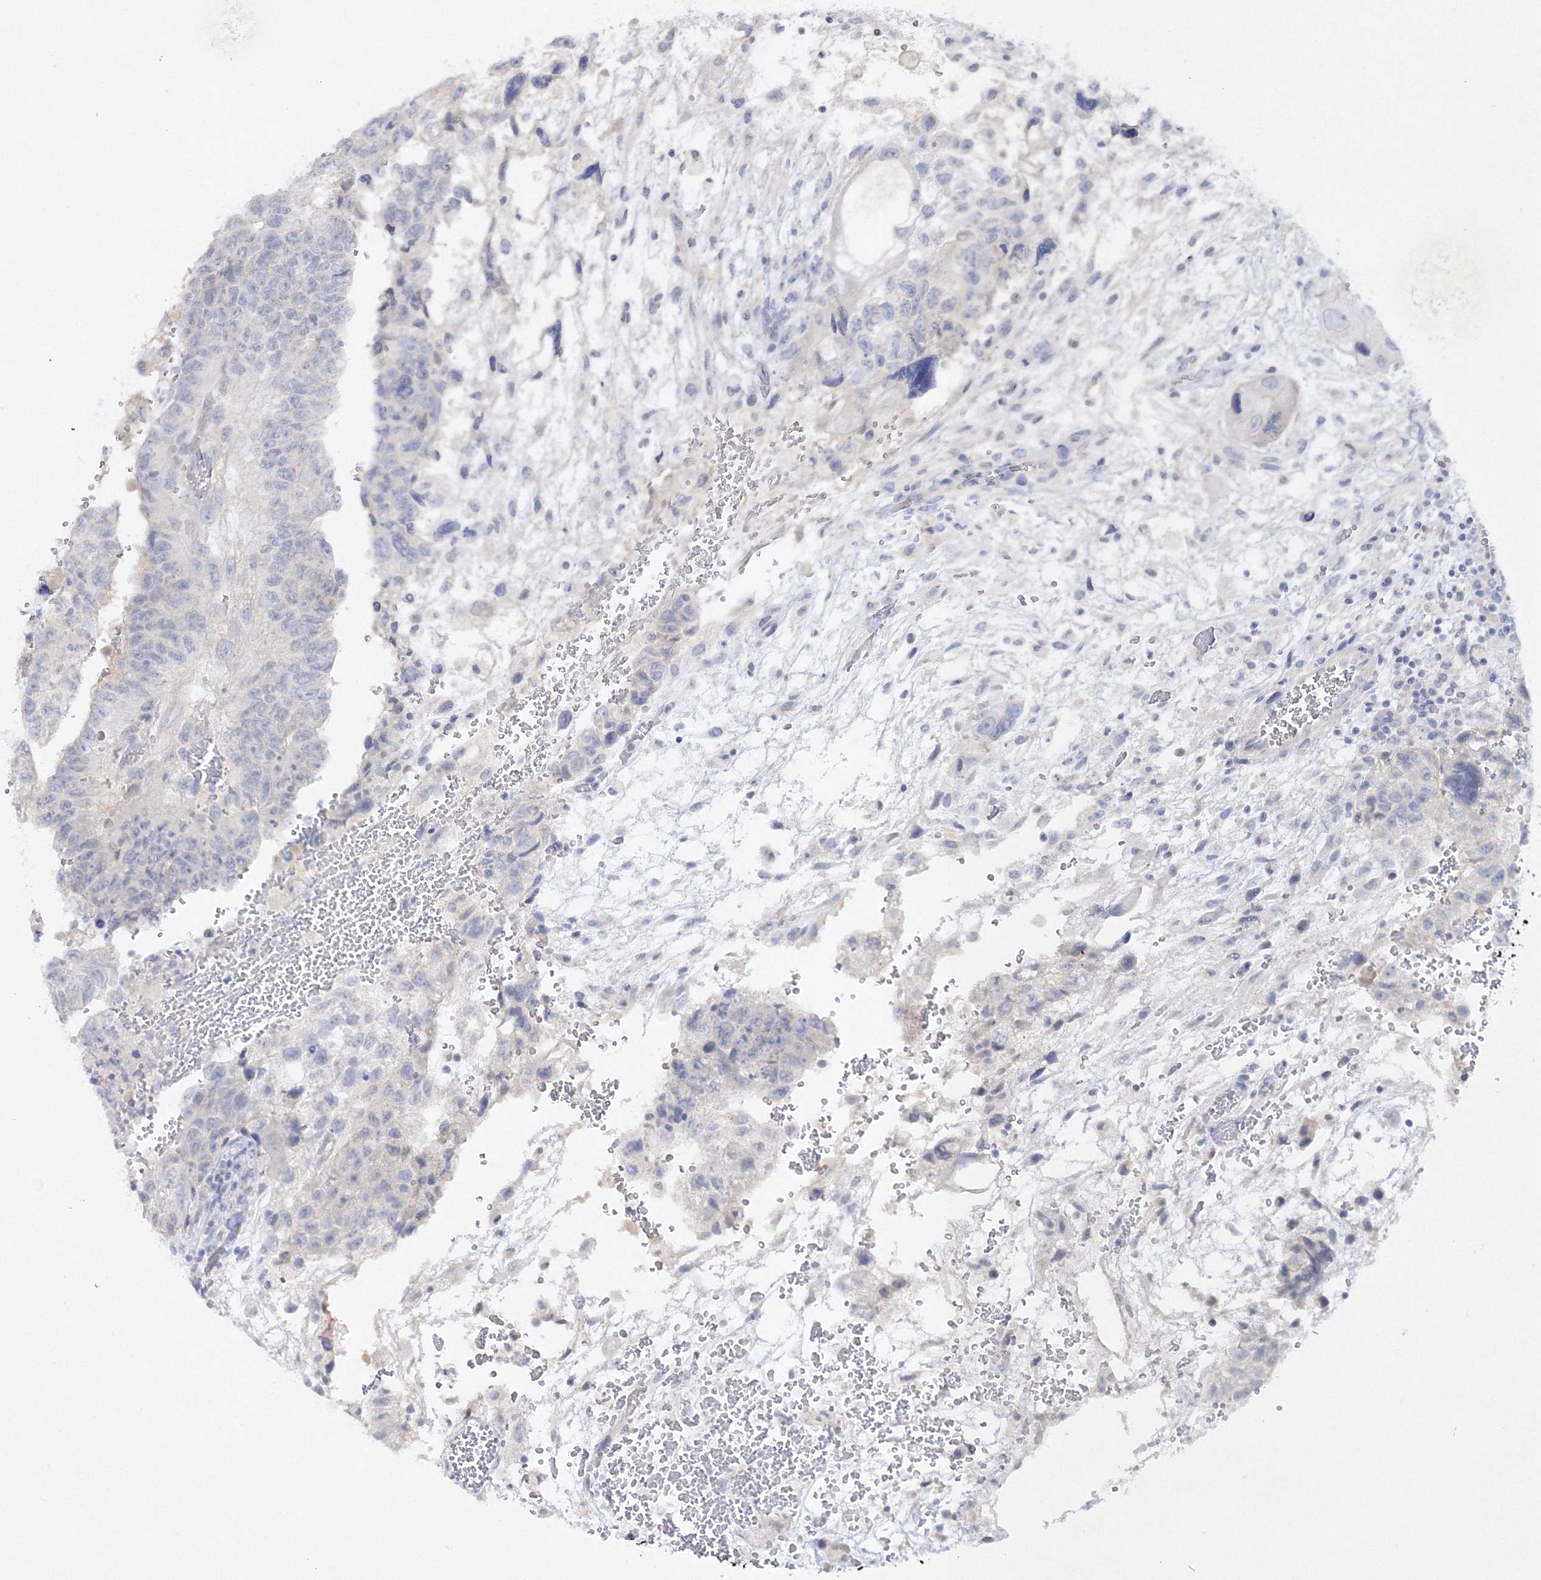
{"staining": {"intensity": "negative", "quantity": "none", "location": "none"}, "tissue": "testis cancer", "cell_type": "Tumor cells", "image_type": "cancer", "snomed": [{"axis": "morphology", "description": "Carcinoma, Embryonal, NOS"}, {"axis": "topography", "description": "Testis"}], "caption": "Human embryonal carcinoma (testis) stained for a protein using IHC demonstrates no positivity in tumor cells.", "gene": "NEU4", "patient": {"sex": "male", "age": 36}}